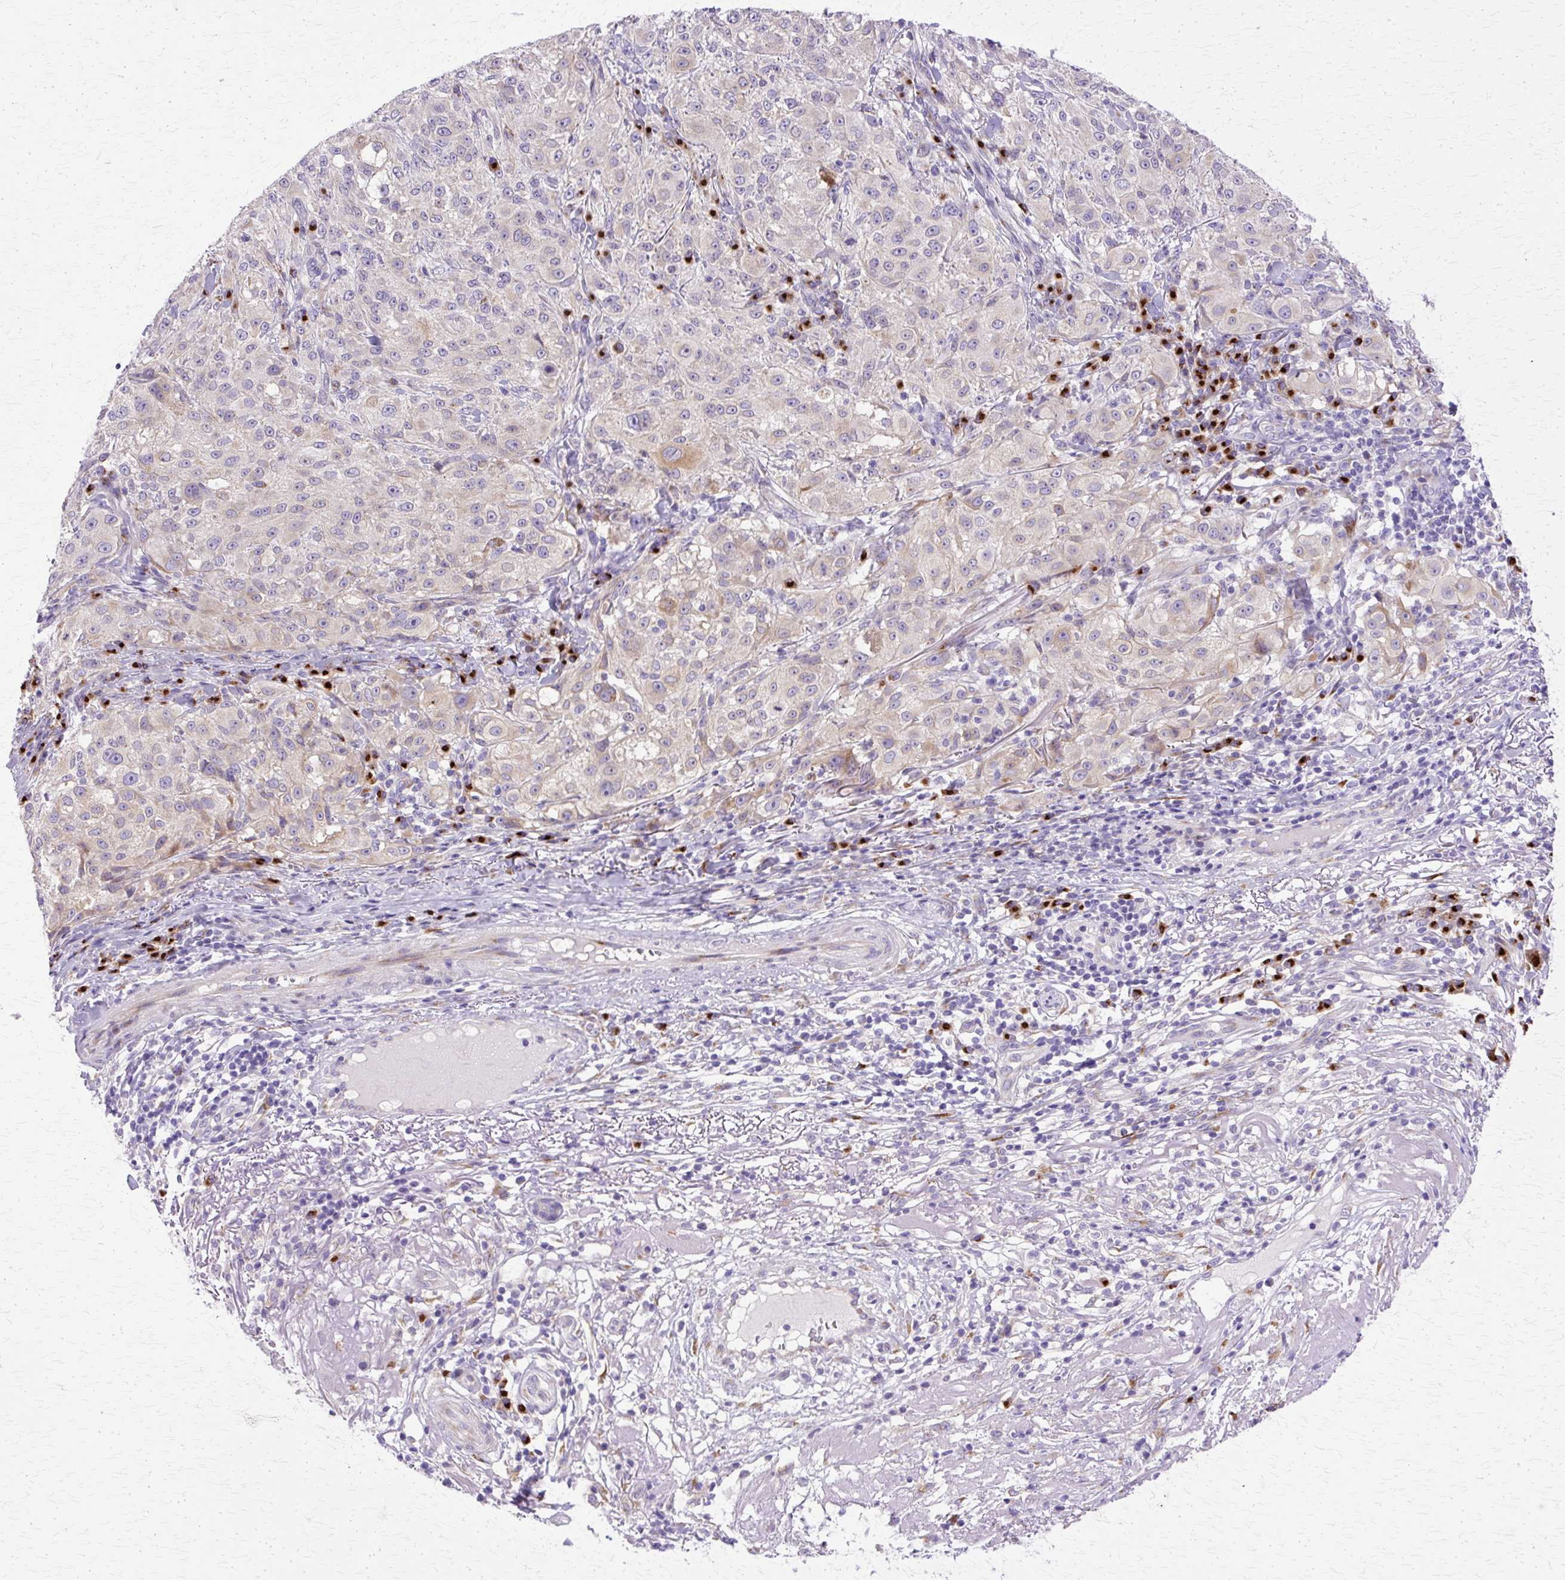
{"staining": {"intensity": "negative", "quantity": "none", "location": "none"}, "tissue": "melanoma", "cell_type": "Tumor cells", "image_type": "cancer", "snomed": [{"axis": "morphology", "description": "Necrosis, NOS"}, {"axis": "morphology", "description": "Malignant melanoma, NOS"}, {"axis": "topography", "description": "Skin"}], "caption": "Immunohistochemistry (IHC) of human malignant melanoma exhibits no staining in tumor cells. (IHC, brightfield microscopy, high magnification).", "gene": "TBC1D3G", "patient": {"sex": "female", "age": 87}}